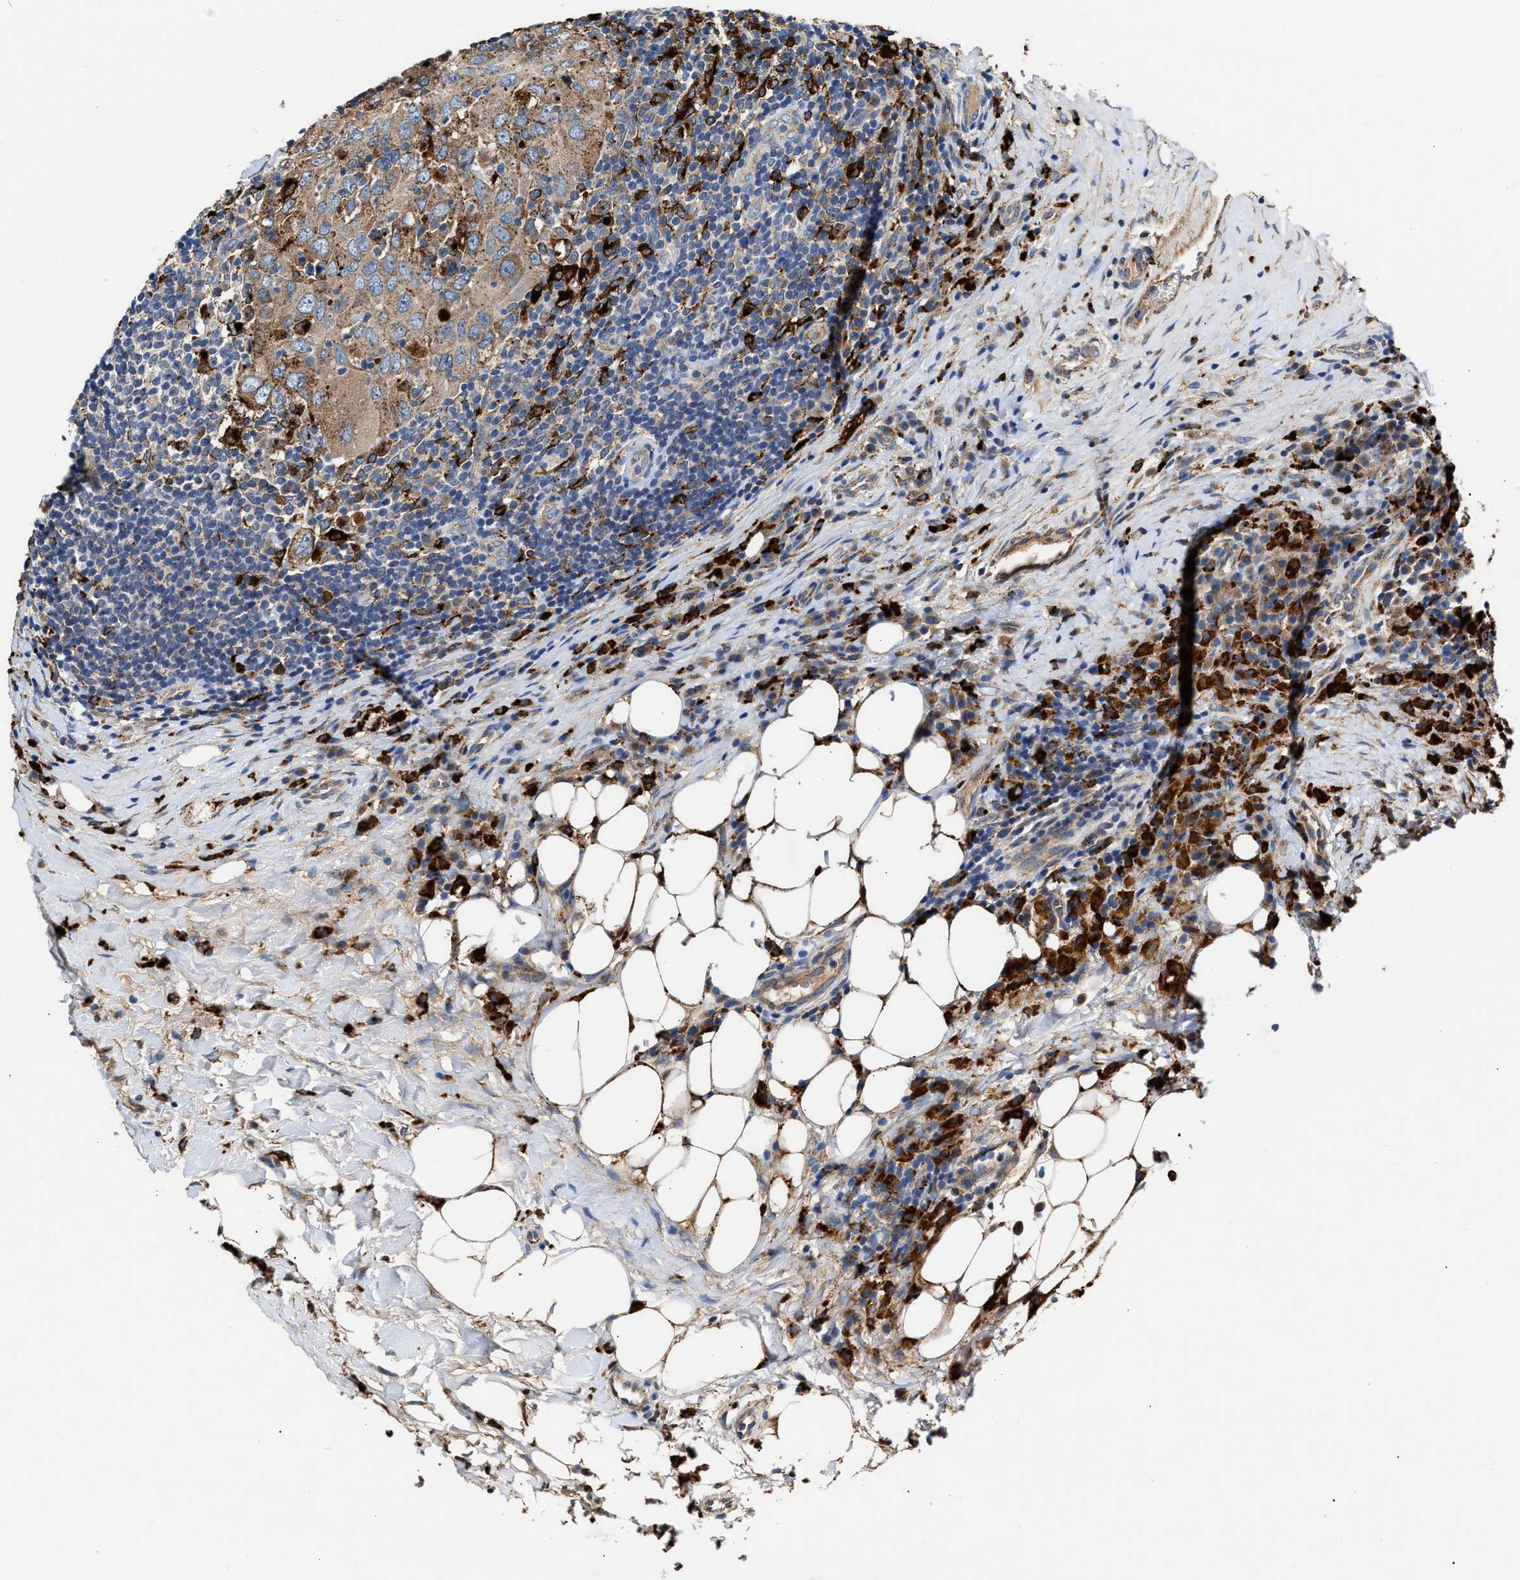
{"staining": {"intensity": "moderate", "quantity": ">75%", "location": "cytoplasmic/membranous"}, "tissue": "breast cancer", "cell_type": "Tumor cells", "image_type": "cancer", "snomed": [{"axis": "morphology", "description": "Duct carcinoma"}, {"axis": "topography", "description": "Breast"}], "caption": "IHC photomicrograph of neoplastic tissue: human breast cancer stained using immunohistochemistry exhibits medium levels of moderate protein expression localized specifically in the cytoplasmic/membranous of tumor cells, appearing as a cytoplasmic/membranous brown color.", "gene": "CCDC146", "patient": {"sex": "female", "age": 37}}